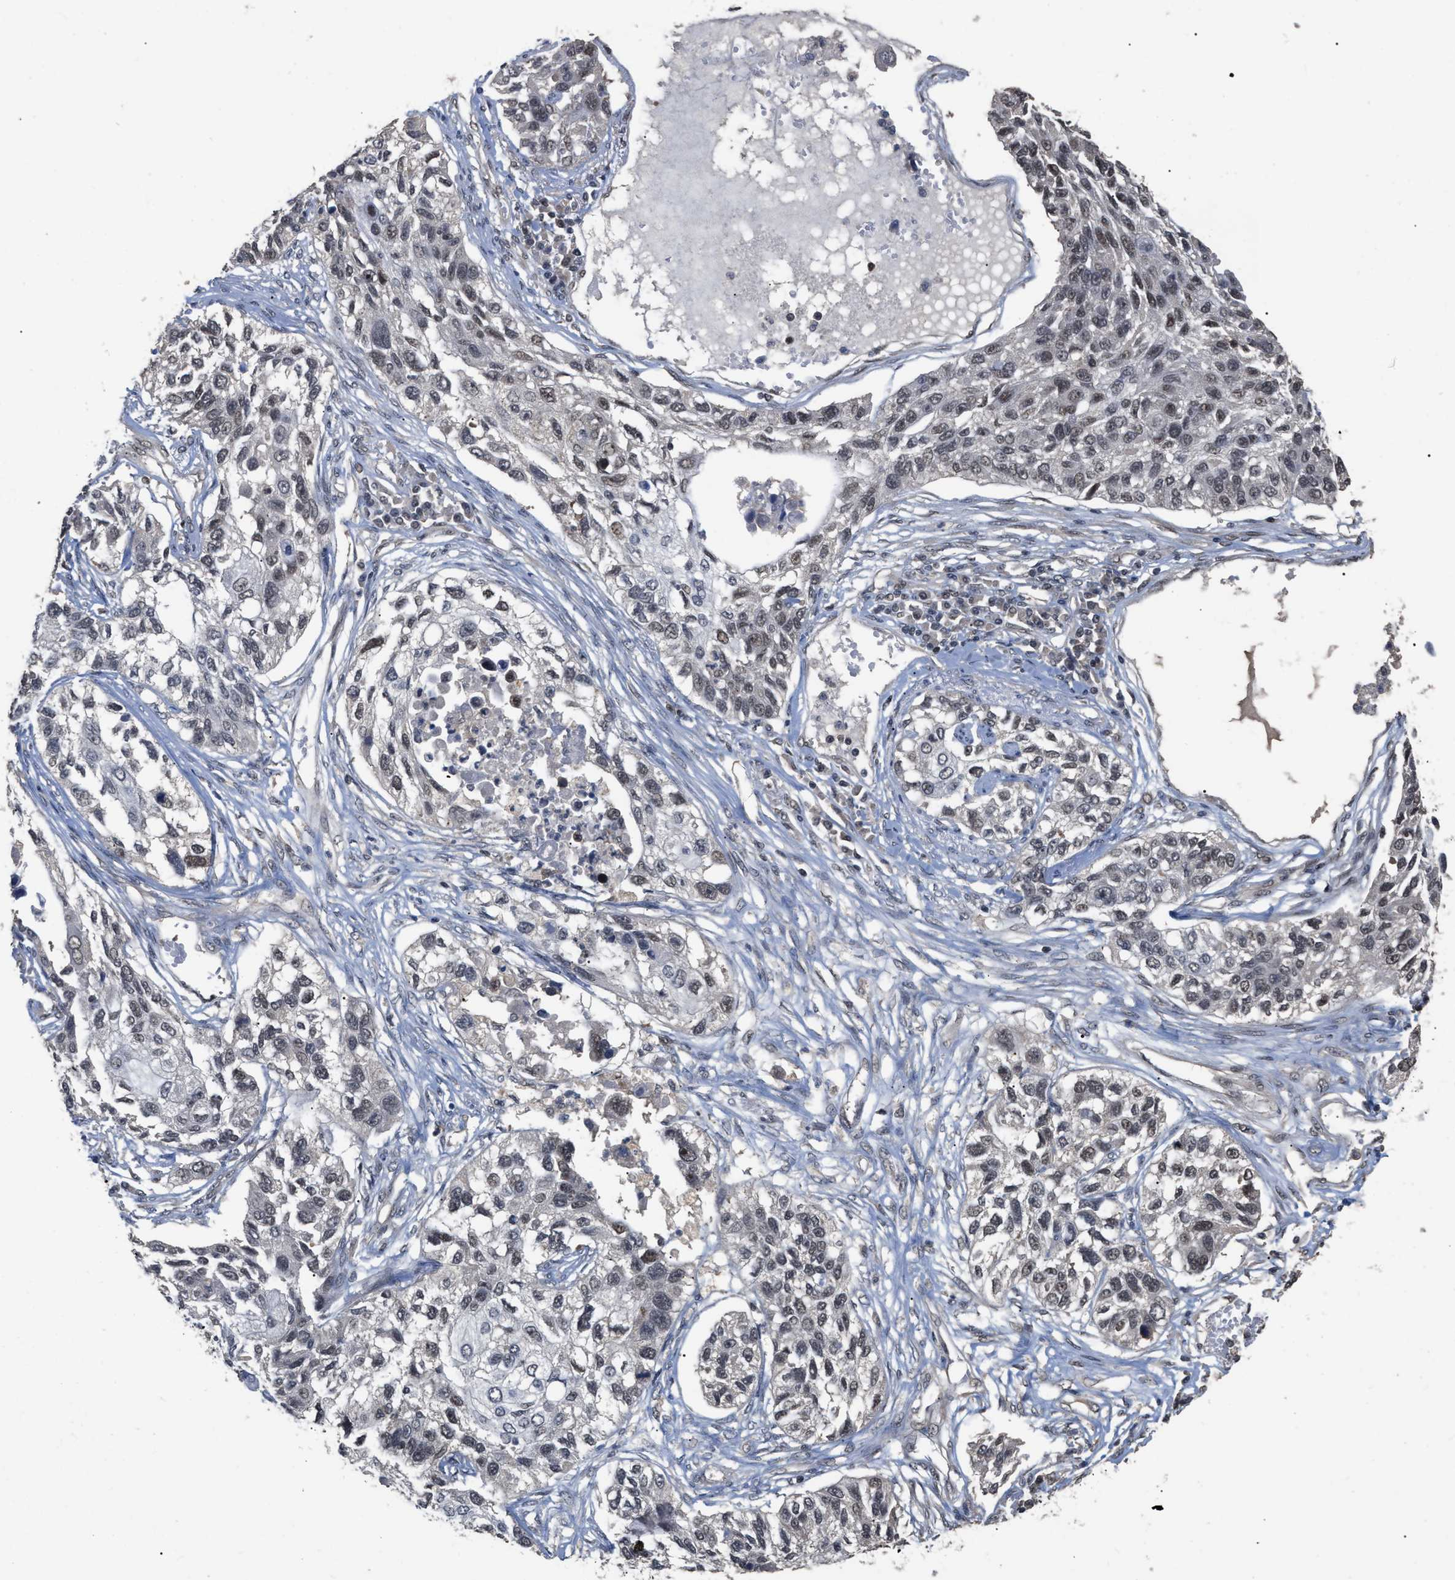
{"staining": {"intensity": "weak", "quantity": ">75%", "location": "nuclear"}, "tissue": "lung cancer", "cell_type": "Tumor cells", "image_type": "cancer", "snomed": [{"axis": "morphology", "description": "Squamous cell carcinoma, NOS"}, {"axis": "topography", "description": "Lung"}], "caption": "A brown stain labels weak nuclear expression of a protein in human lung squamous cell carcinoma tumor cells.", "gene": "JAZF1", "patient": {"sex": "male", "age": 71}}